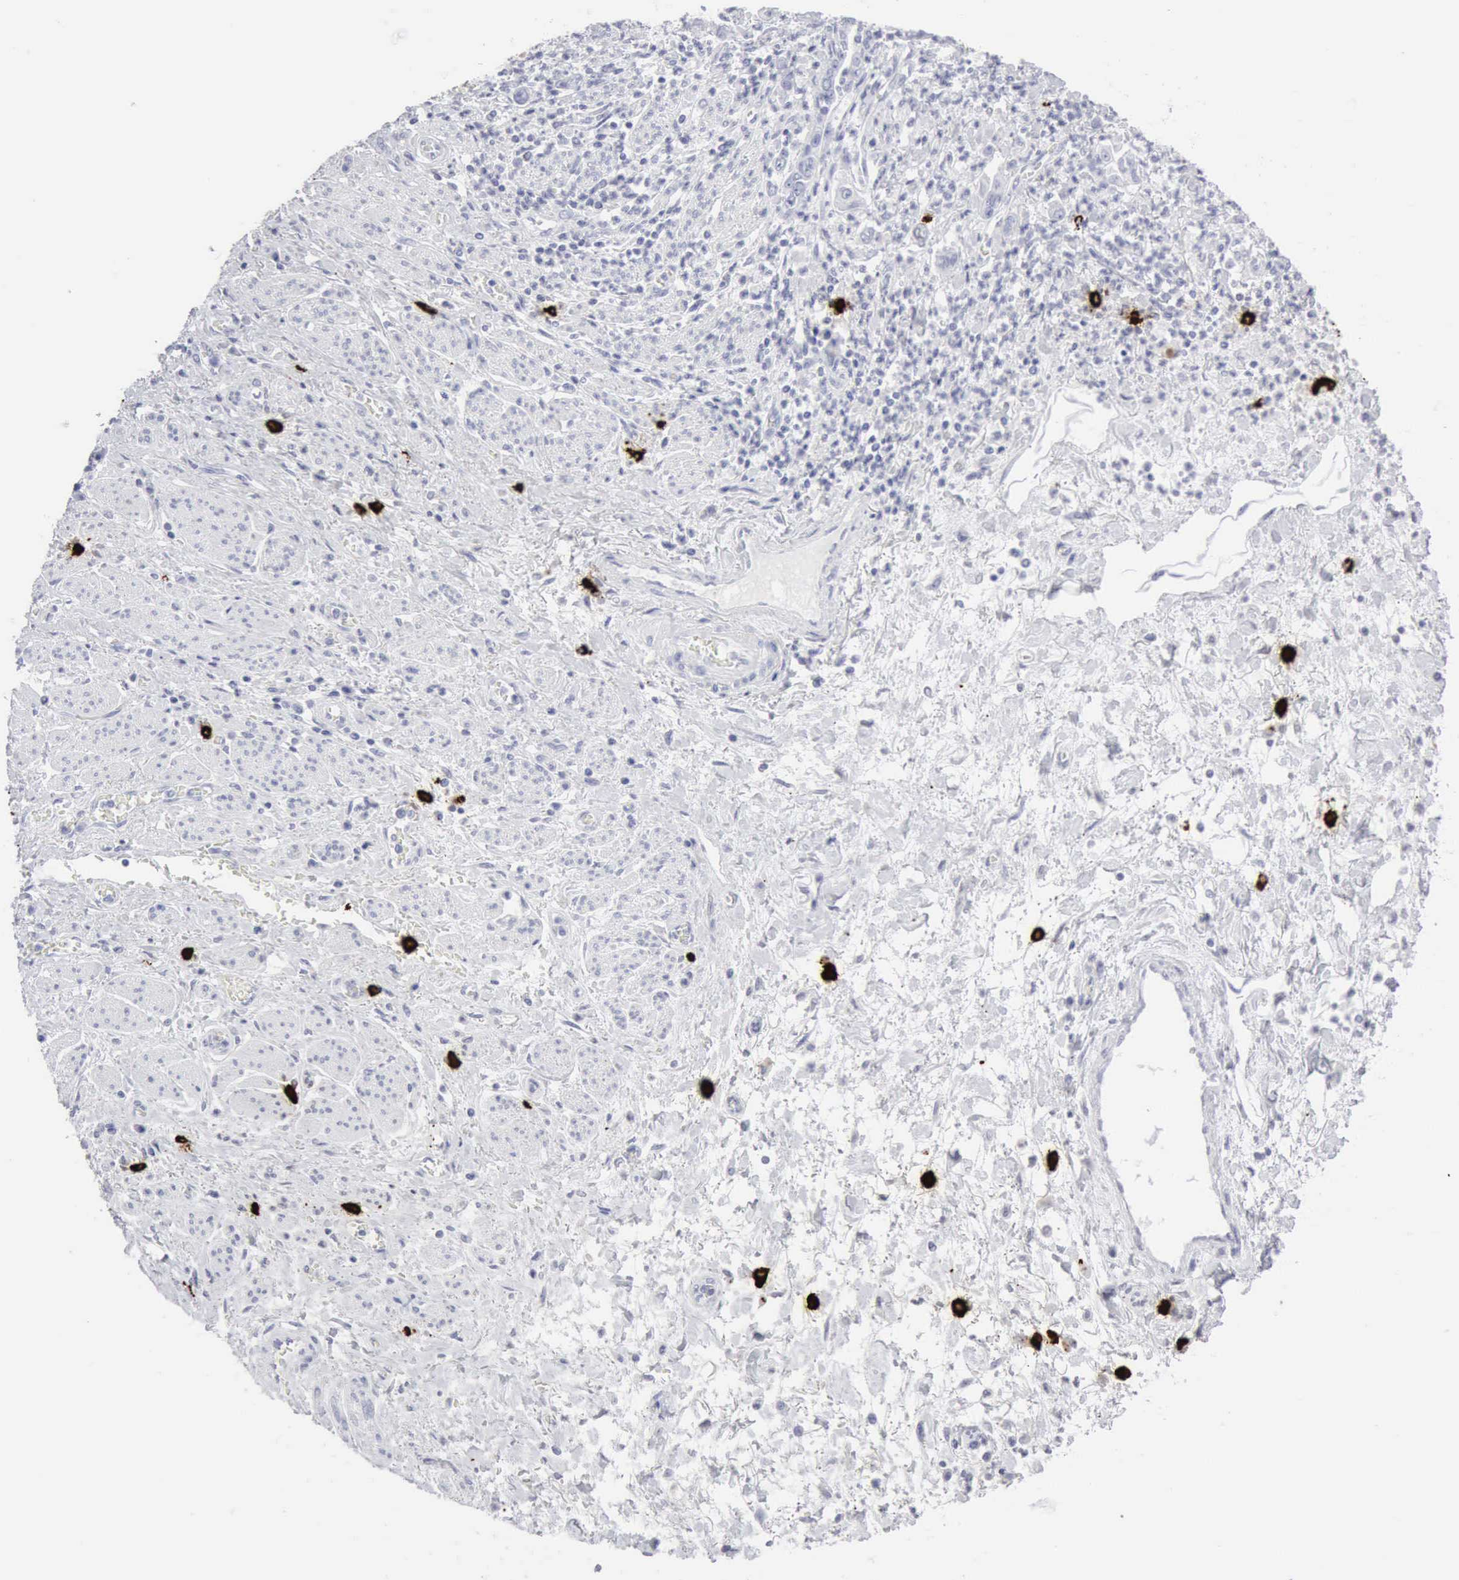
{"staining": {"intensity": "negative", "quantity": "none", "location": "none"}, "tissue": "stomach cancer", "cell_type": "Tumor cells", "image_type": "cancer", "snomed": [{"axis": "morphology", "description": "Adenocarcinoma, NOS"}, {"axis": "topography", "description": "Stomach"}], "caption": "An immunohistochemistry (IHC) image of stomach cancer (adenocarcinoma) is shown. There is no staining in tumor cells of stomach cancer (adenocarcinoma).", "gene": "CMA1", "patient": {"sex": "female", "age": 76}}